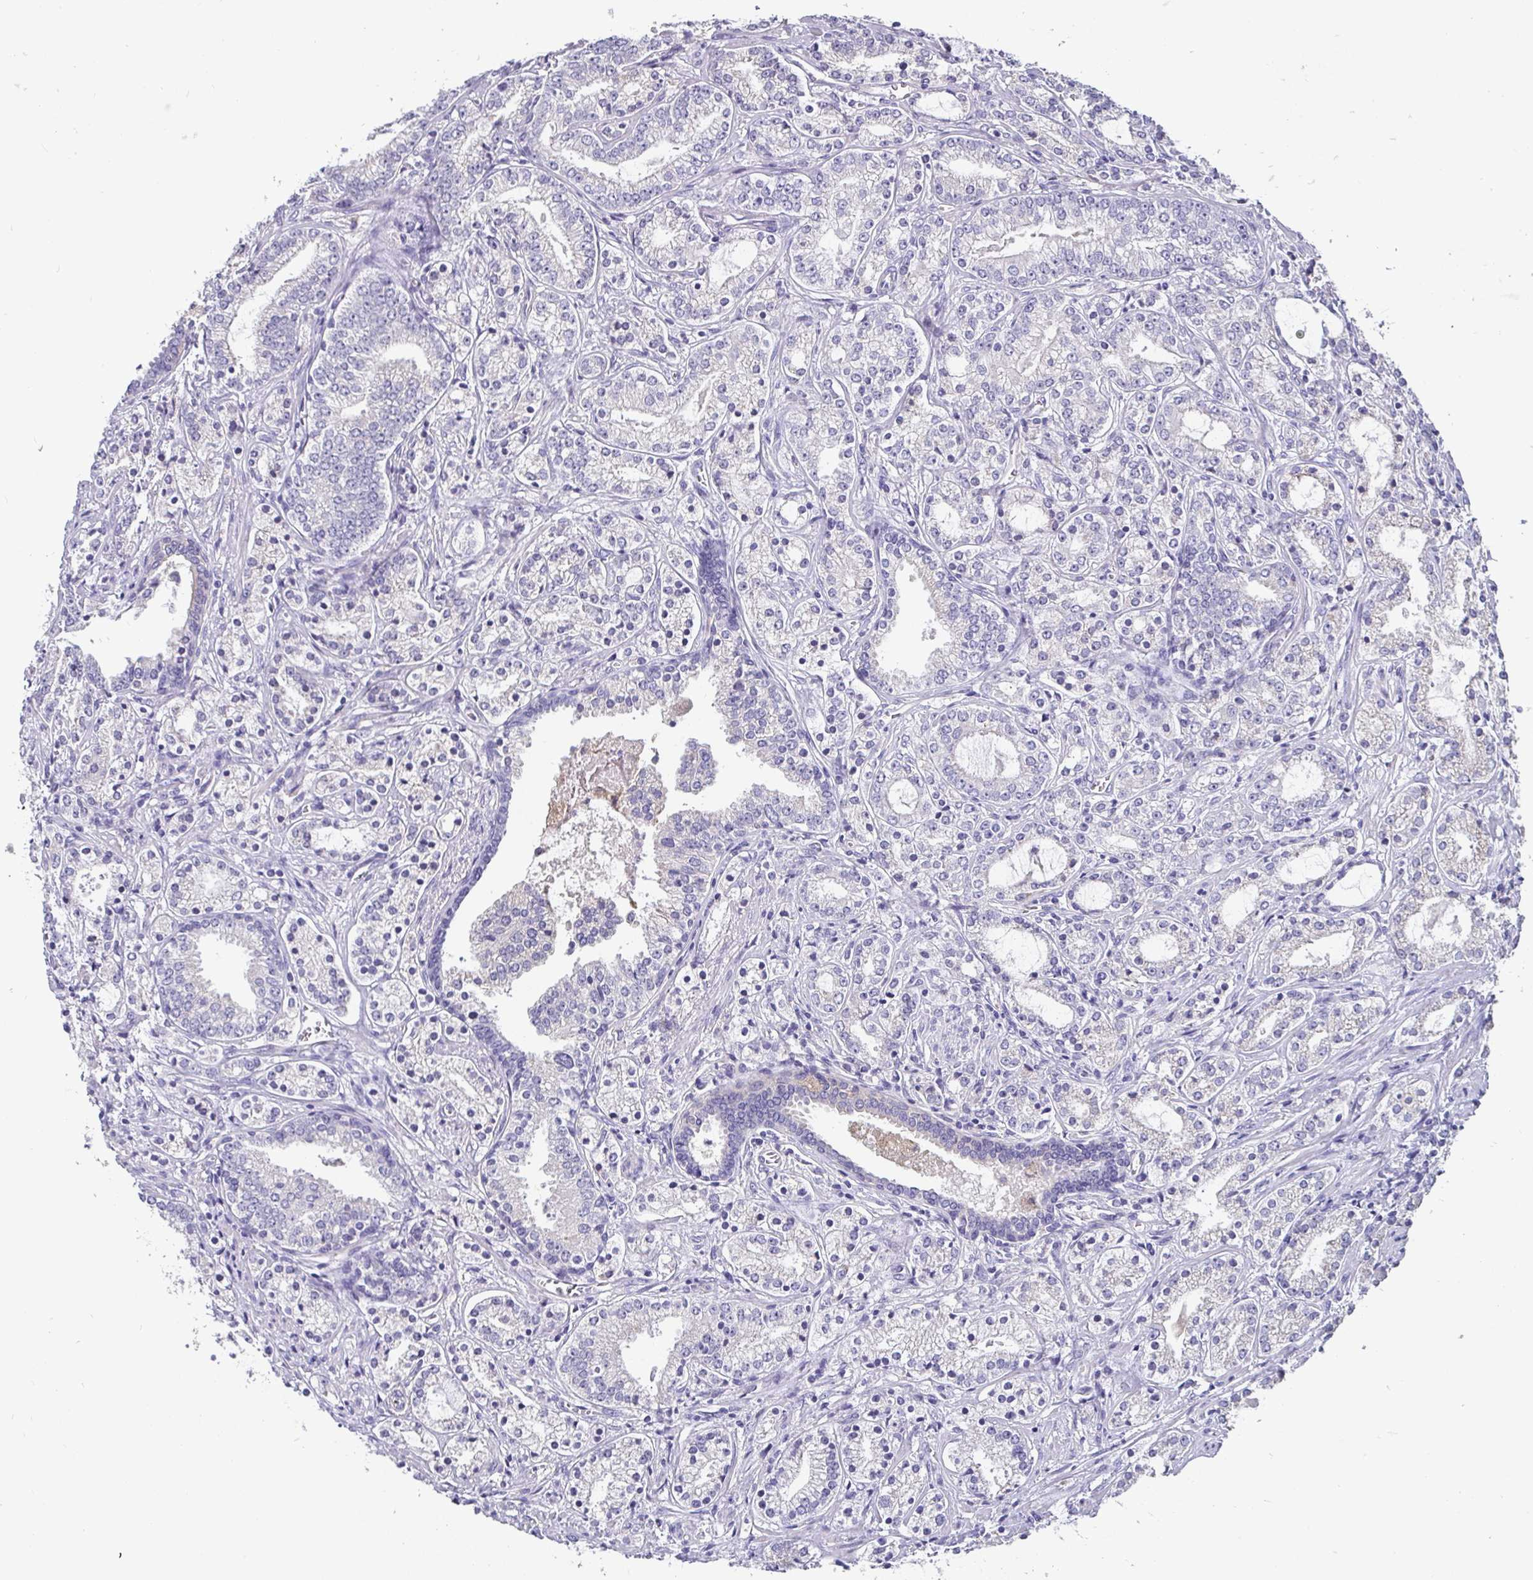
{"staining": {"intensity": "negative", "quantity": "none", "location": "none"}, "tissue": "prostate cancer", "cell_type": "Tumor cells", "image_type": "cancer", "snomed": [{"axis": "morphology", "description": "Adenocarcinoma, Medium grade"}, {"axis": "topography", "description": "Prostate"}], "caption": "A high-resolution histopathology image shows immunohistochemistry (IHC) staining of prostate adenocarcinoma (medium-grade), which displays no significant staining in tumor cells.", "gene": "ADAMTS6", "patient": {"sex": "male", "age": 57}}